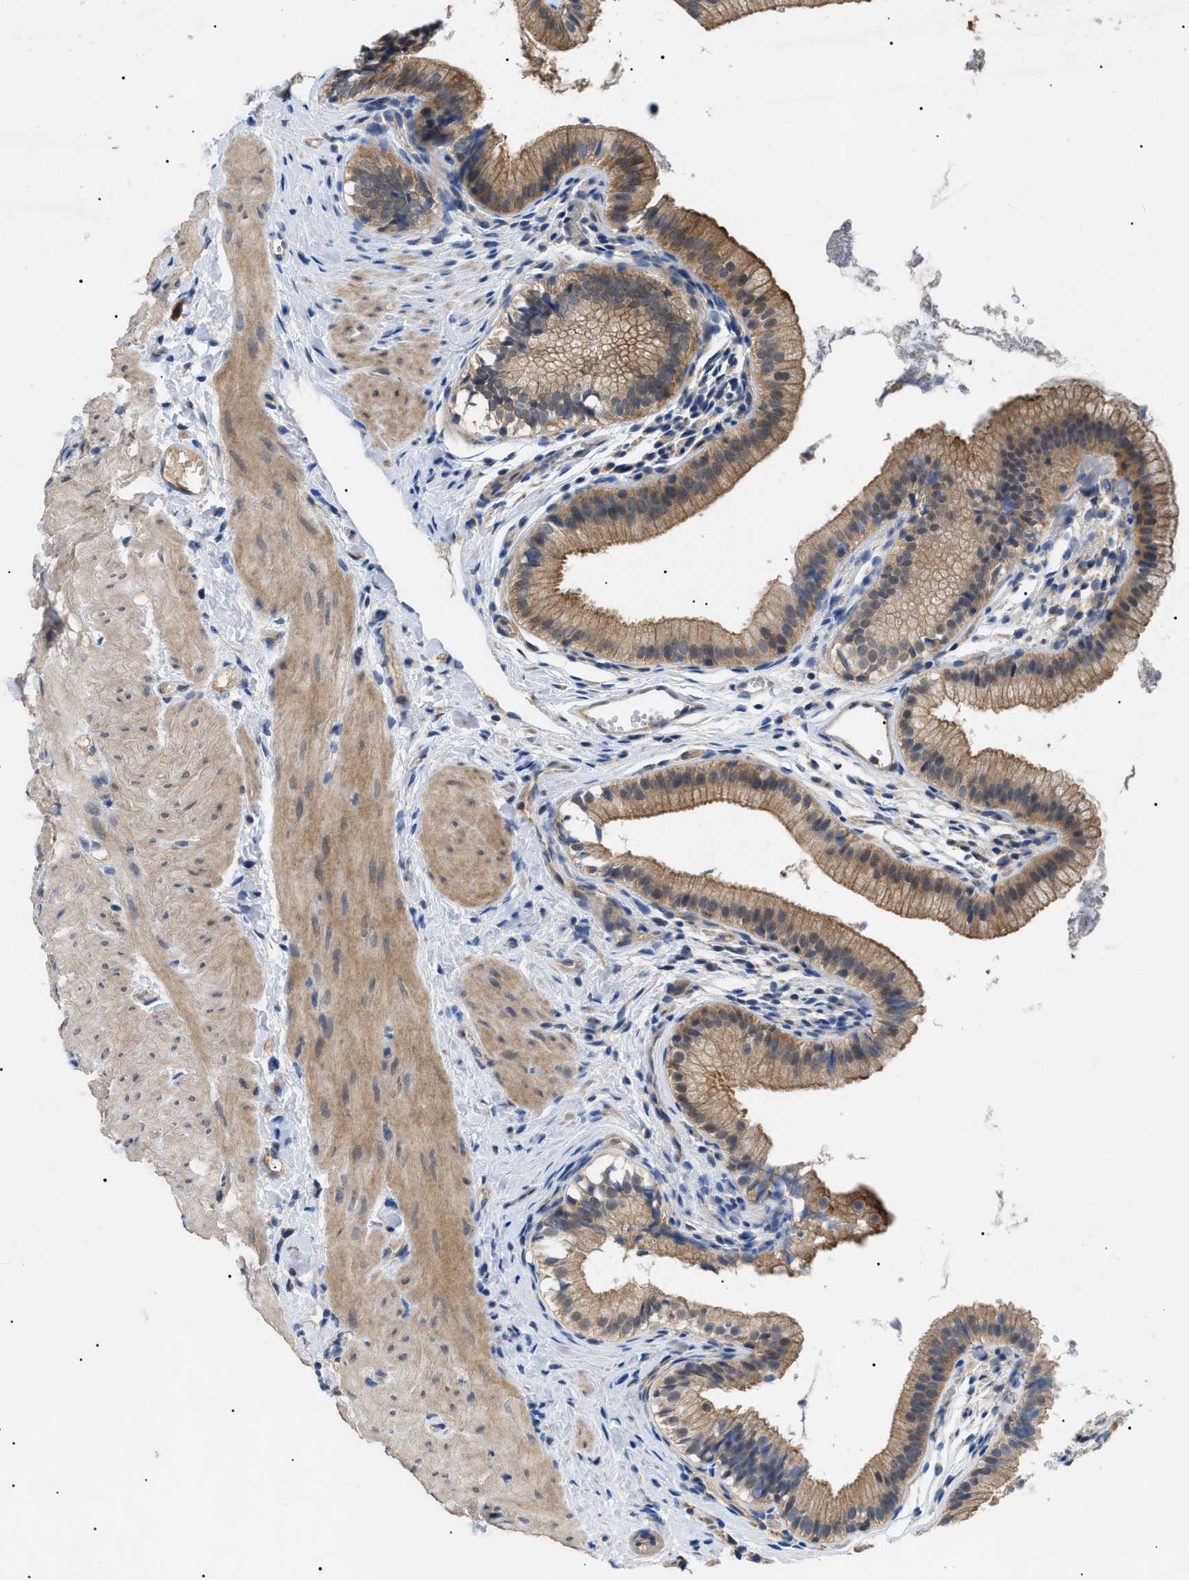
{"staining": {"intensity": "strong", "quantity": ">75%", "location": "cytoplasmic/membranous"}, "tissue": "gallbladder", "cell_type": "Glandular cells", "image_type": "normal", "snomed": [{"axis": "morphology", "description": "Normal tissue, NOS"}, {"axis": "topography", "description": "Gallbladder"}], "caption": "Gallbladder stained with a protein marker demonstrates strong staining in glandular cells.", "gene": "CRCP", "patient": {"sex": "female", "age": 26}}